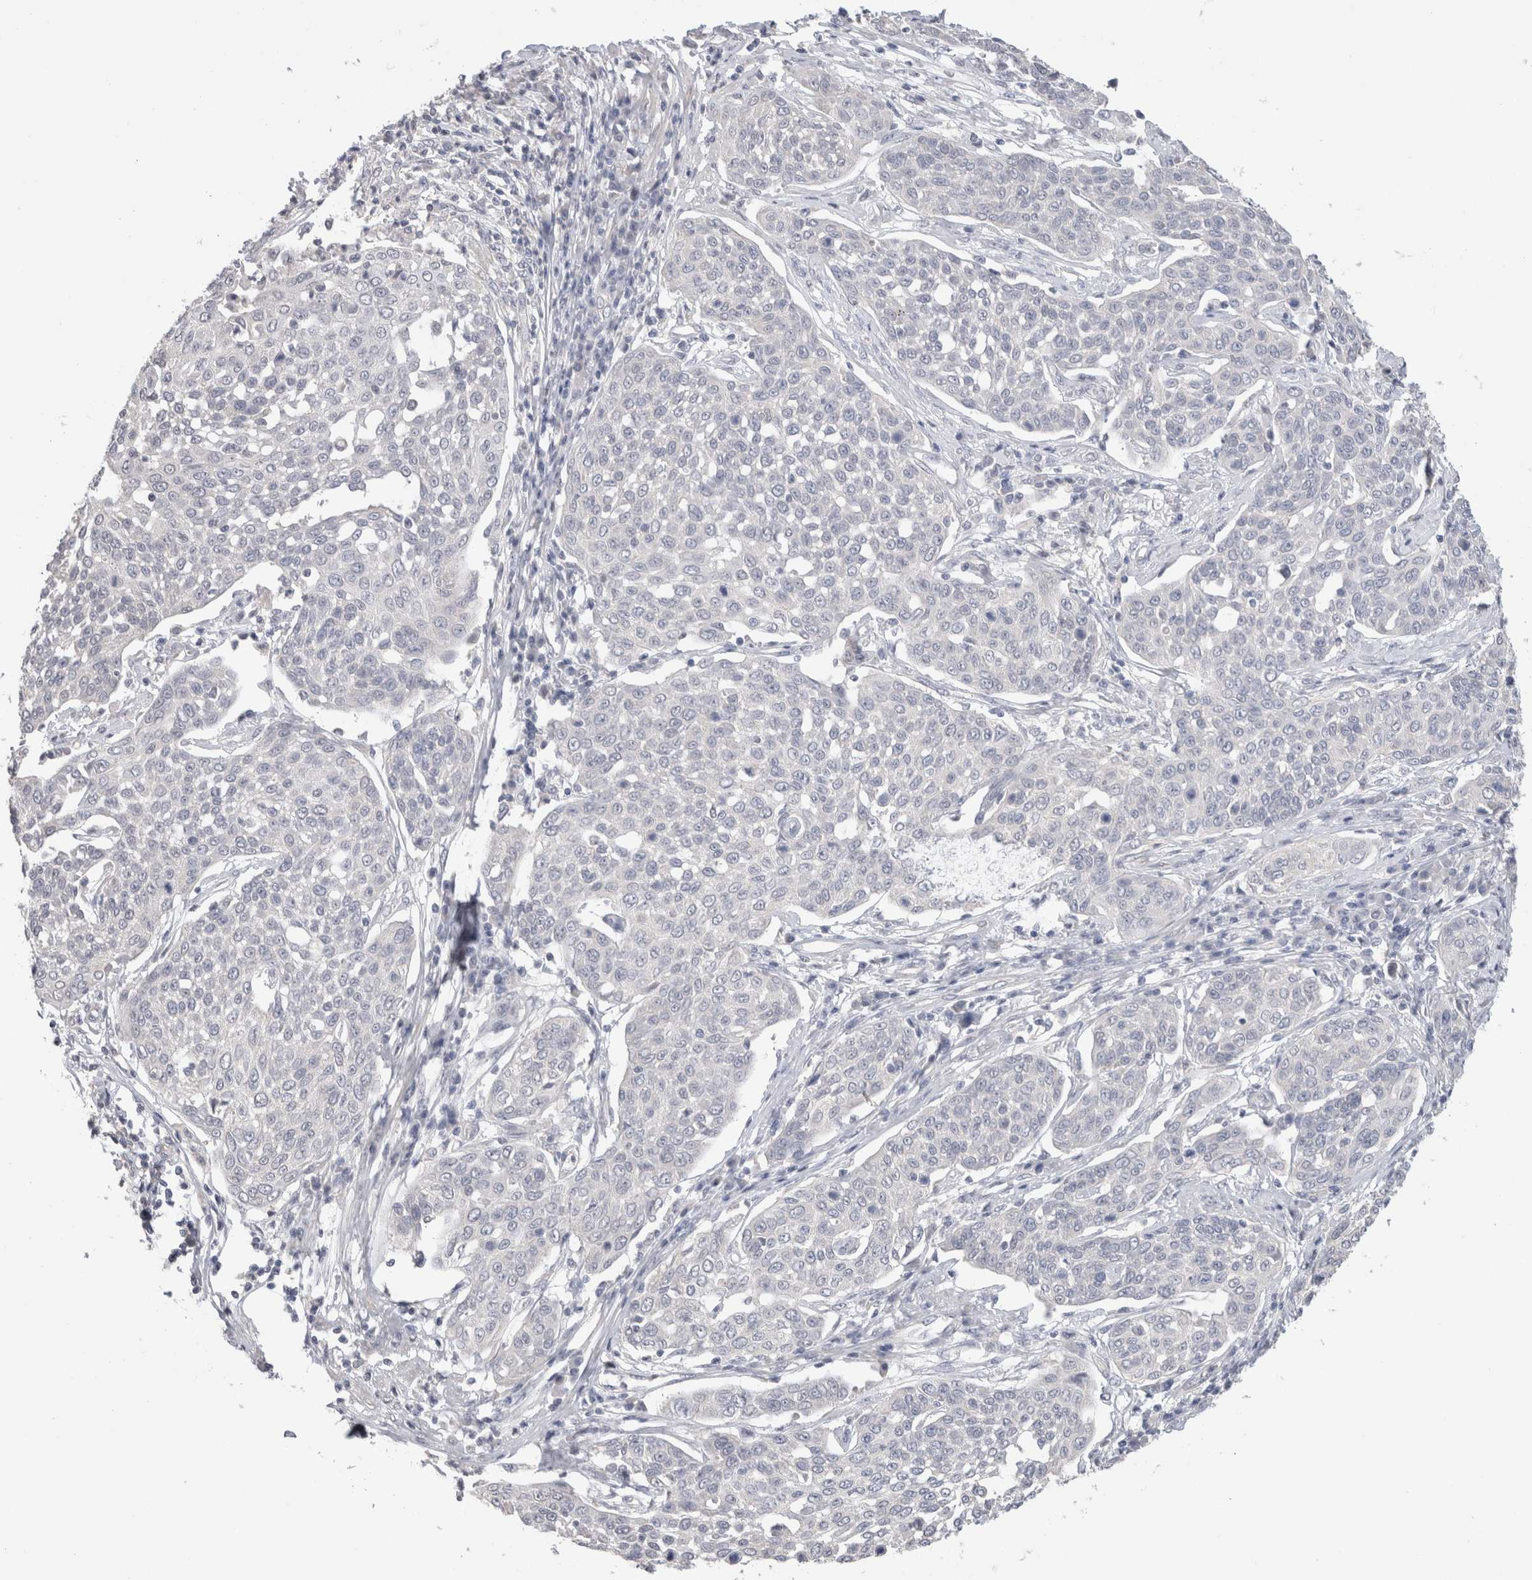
{"staining": {"intensity": "negative", "quantity": "none", "location": "none"}, "tissue": "cervical cancer", "cell_type": "Tumor cells", "image_type": "cancer", "snomed": [{"axis": "morphology", "description": "Squamous cell carcinoma, NOS"}, {"axis": "topography", "description": "Cervix"}], "caption": "This is an immunohistochemistry histopathology image of human cervical cancer. There is no positivity in tumor cells.", "gene": "DMD", "patient": {"sex": "female", "age": 34}}